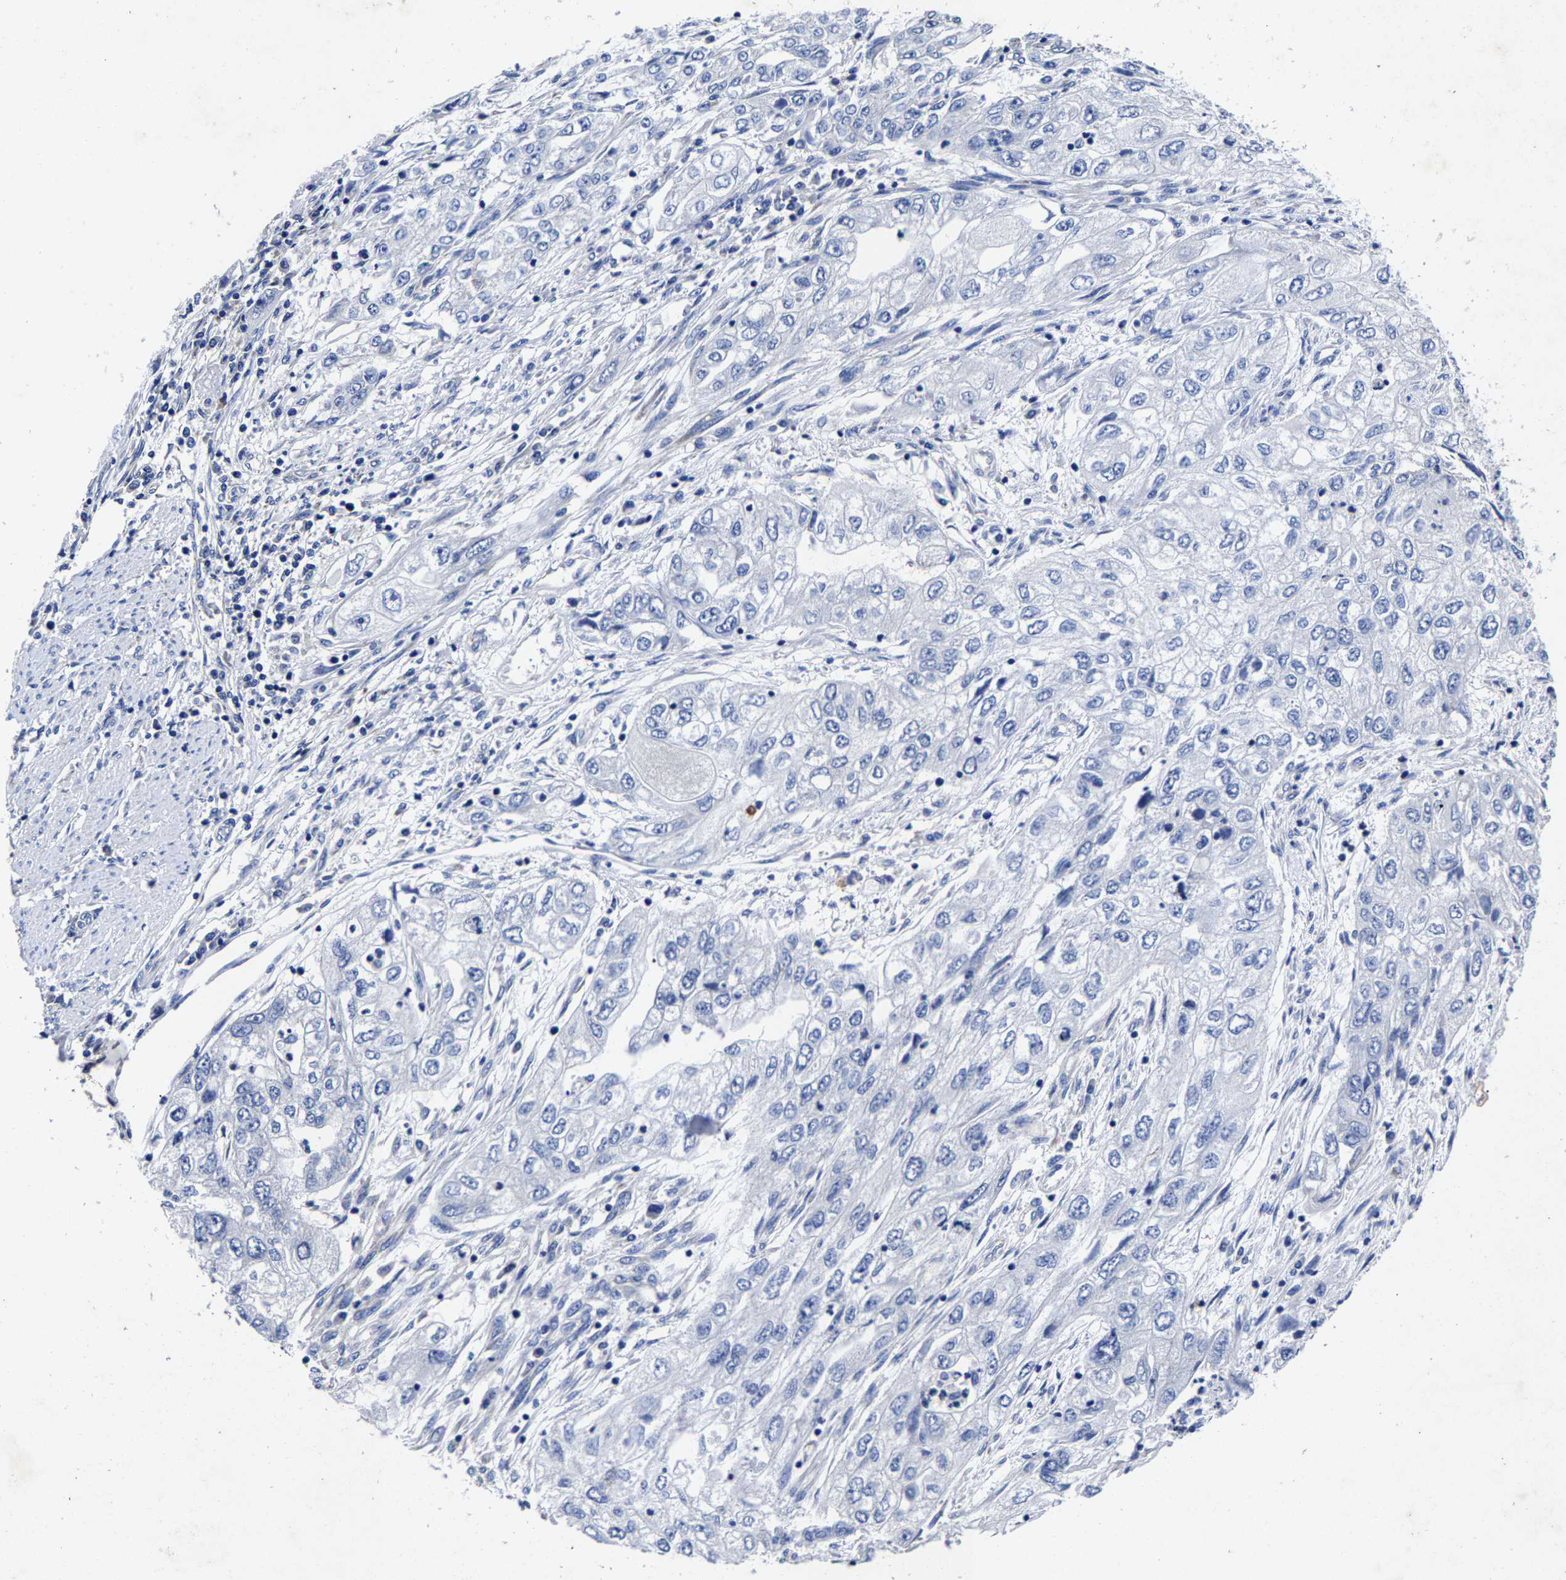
{"staining": {"intensity": "negative", "quantity": "none", "location": "none"}, "tissue": "endometrial cancer", "cell_type": "Tumor cells", "image_type": "cancer", "snomed": [{"axis": "morphology", "description": "Adenocarcinoma, NOS"}, {"axis": "topography", "description": "Endometrium"}], "caption": "The micrograph displays no staining of tumor cells in endometrial cancer (adenocarcinoma).", "gene": "AASS", "patient": {"sex": "female", "age": 49}}